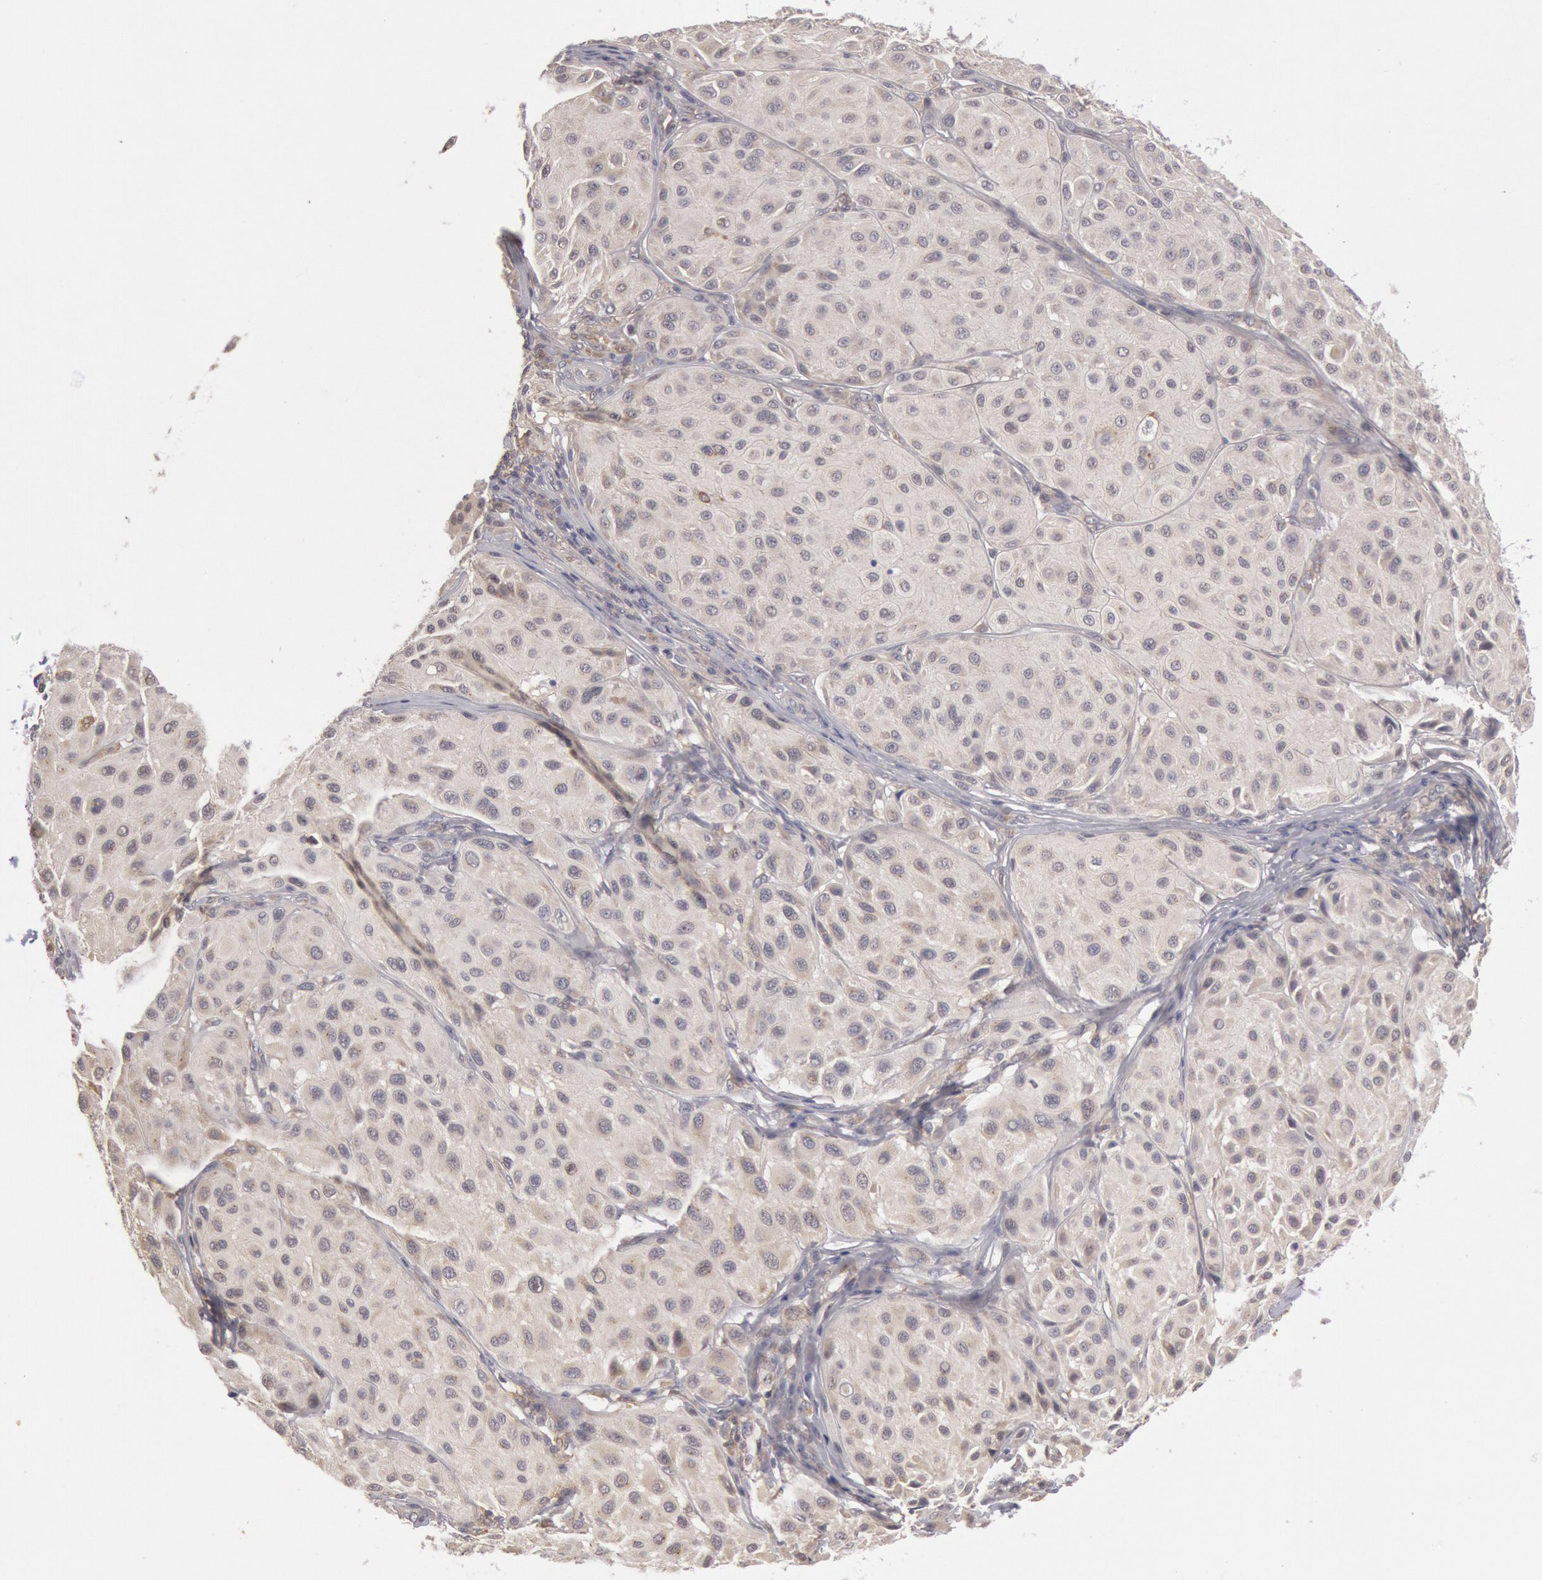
{"staining": {"intensity": "negative", "quantity": "none", "location": "none"}, "tissue": "melanoma", "cell_type": "Tumor cells", "image_type": "cancer", "snomed": [{"axis": "morphology", "description": "Malignant melanoma, NOS"}, {"axis": "topography", "description": "Skin"}], "caption": "Human malignant melanoma stained for a protein using IHC demonstrates no staining in tumor cells.", "gene": "PLA2G6", "patient": {"sex": "male", "age": 36}}